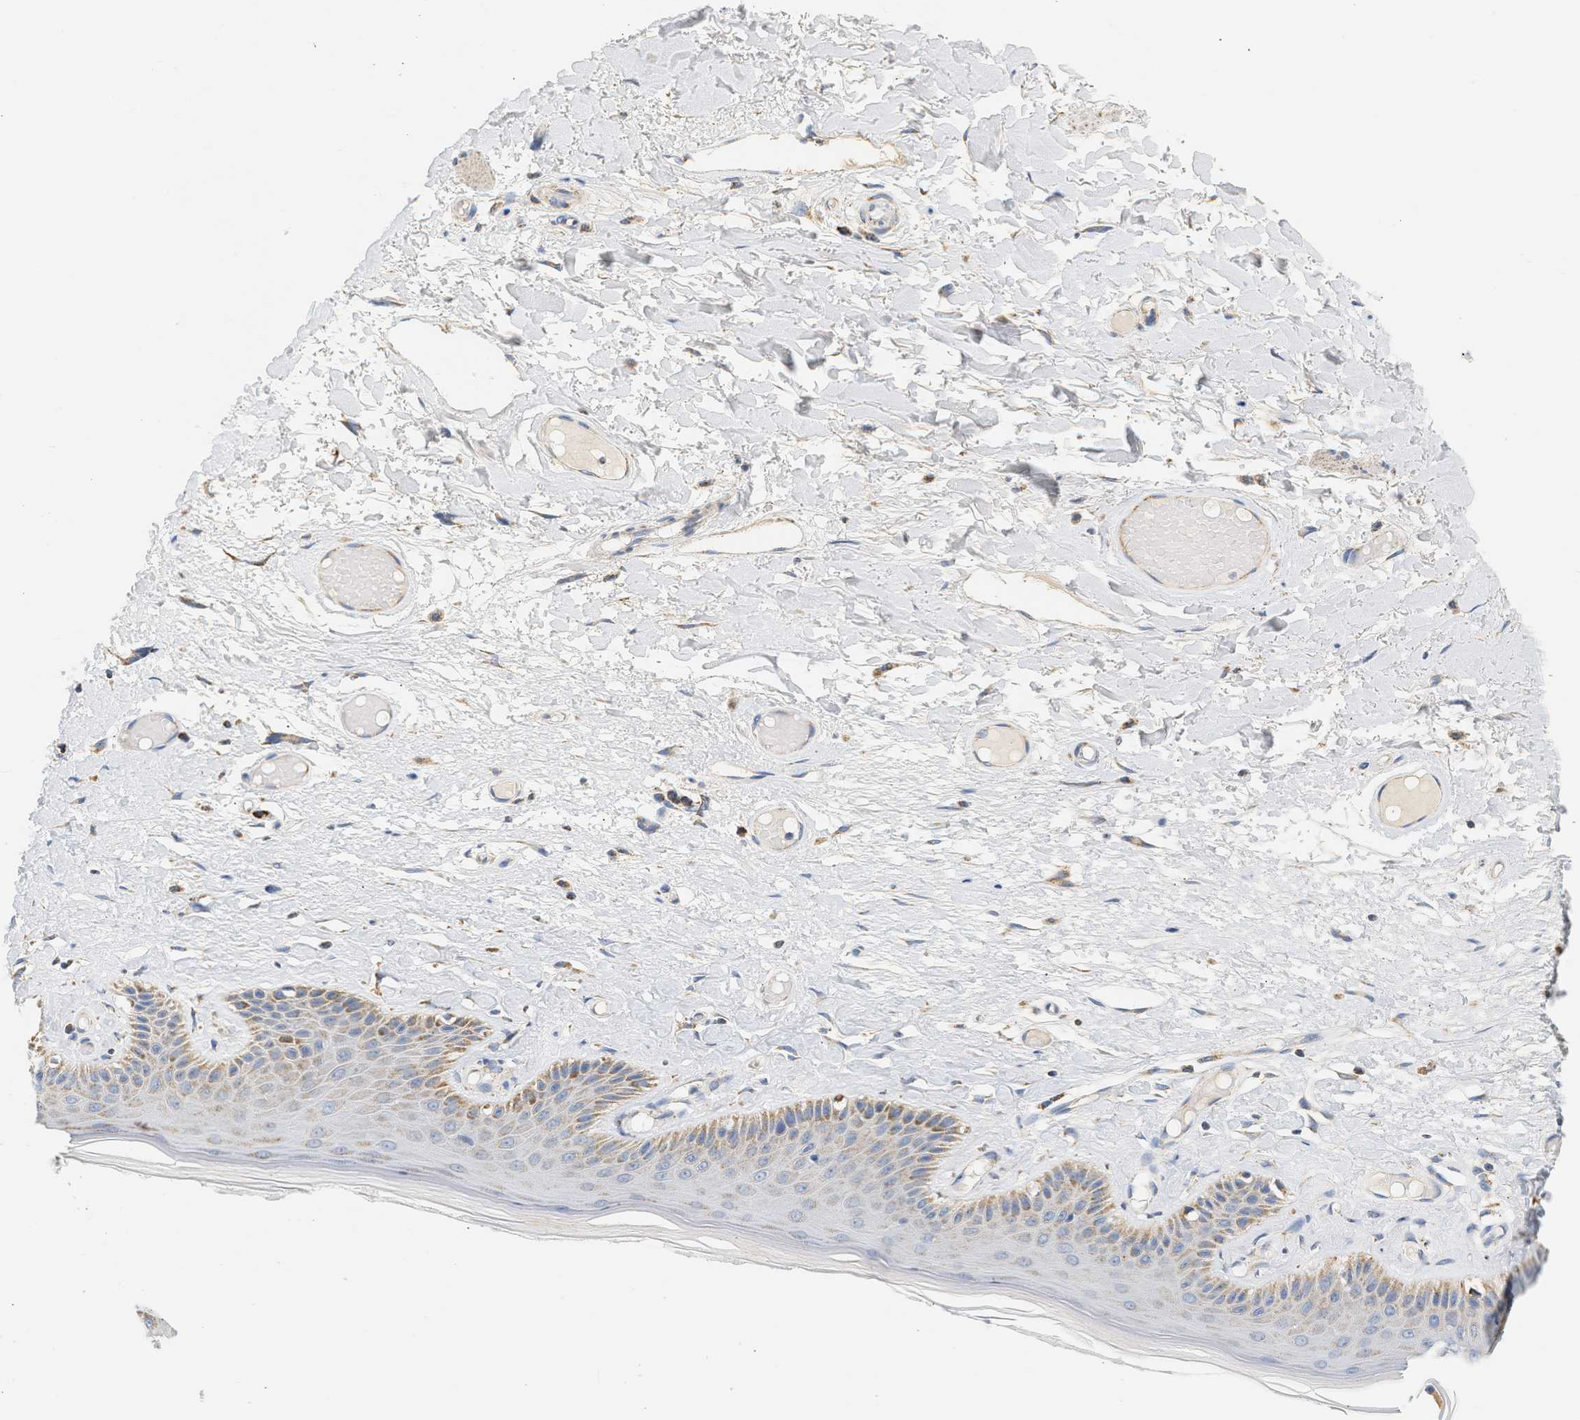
{"staining": {"intensity": "moderate", "quantity": "<25%", "location": "cytoplasmic/membranous"}, "tissue": "skin", "cell_type": "Epidermal cells", "image_type": "normal", "snomed": [{"axis": "morphology", "description": "Normal tissue, NOS"}, {"axis": "topography", "description": "Vulva"}], "caption": "A high-resolution histopathology image shows immunohistochemistry (IHC) staining of benign skin, which shows moderate cytoplasmic/membranous positivity in about <25% of epidermal cells.", "gene": "GRPEL2", "patient": {"sex": "female", "age": 73}}